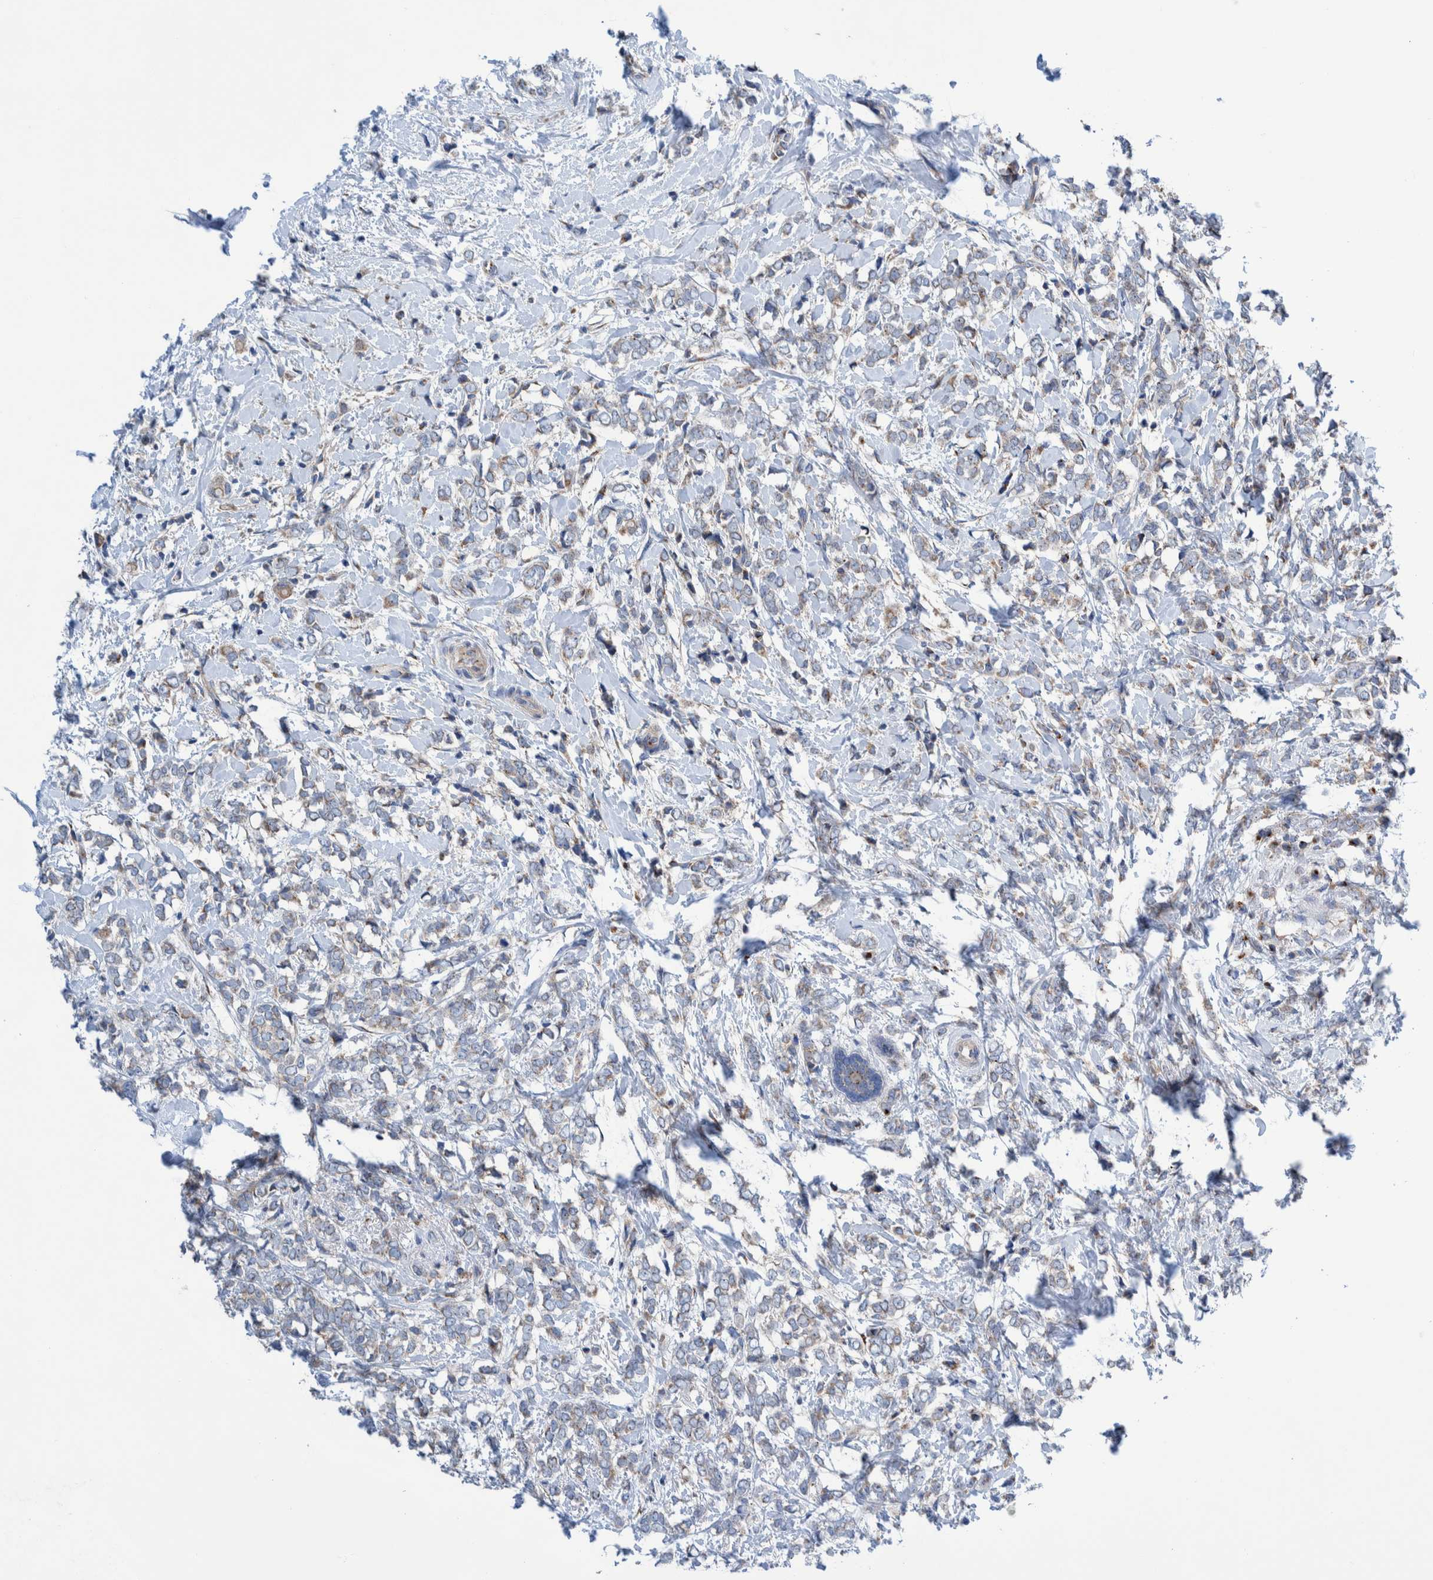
{"staining": {"intensity": "weak", "quantity": "25%-75%", "location": "cytoplasmic/membranous"}, "tissue": "breast cancer", "cell_type": "Tumor cells", "image_type": "cancer", "snomed": [{"axis": "morphology", "description": "Normal tissue, NOS"}, {"axis": "morphology", "description": "Lobular carcinoma"}, {"axis": "topography", "description": "Breast"}], "caption": "High-magnification brightfield microscopy of breast cancer stained with DAB (3,3'-diaminobenzidine) (brown) and counterstained with hematoxylin (blue). tumor cells exhibit weak cytoplasmic/membranous staining is present in about25%-75% of cells.", "gene": "TRIM58", "patient": {"sex": "female", "age": 47}}